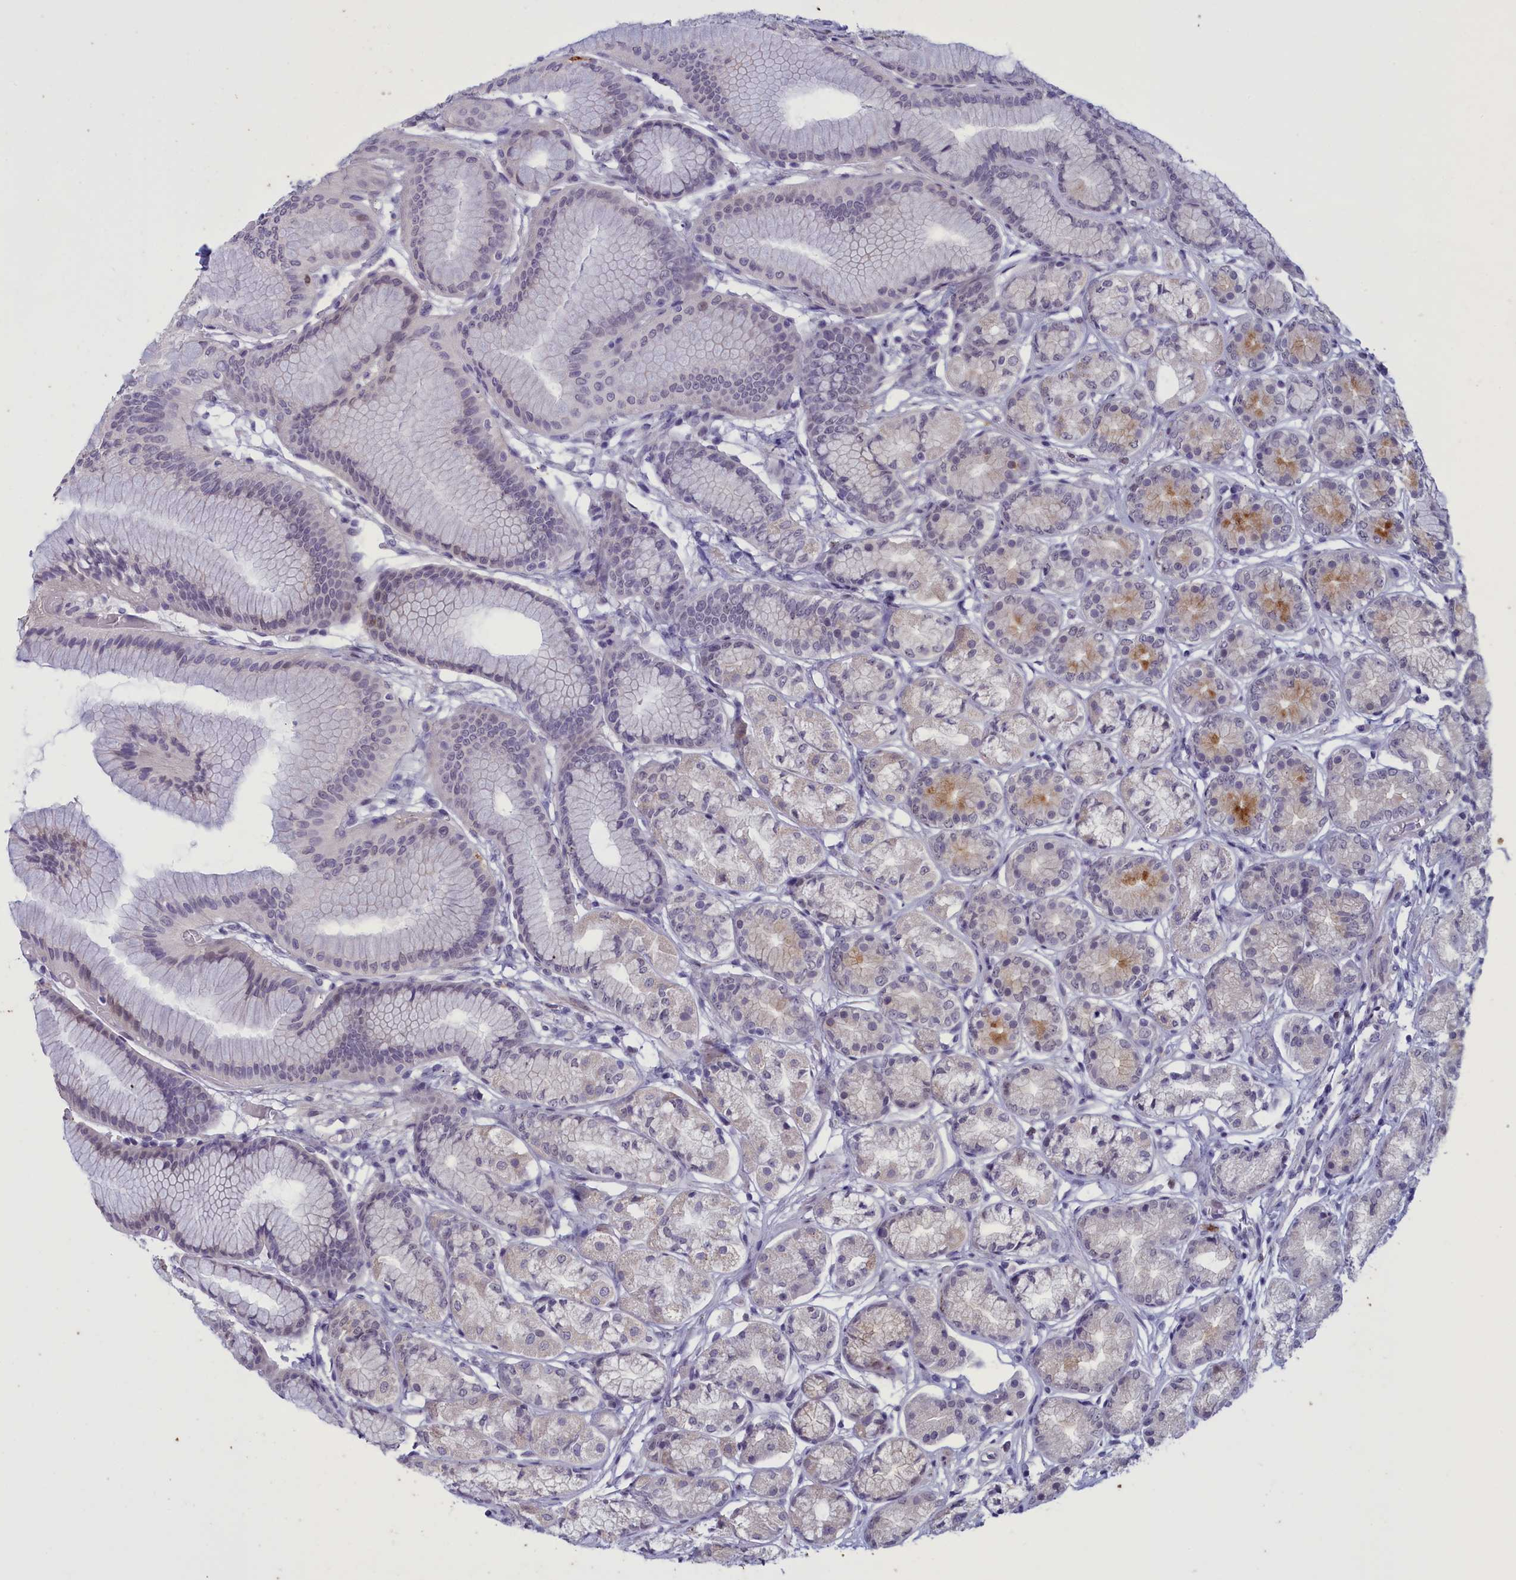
{"staining": {"intensity": "moderate", "quantity": "<25%", "location": "cytoplasmic/membranous,nuclear"}, "tissue": "stomach", "cell_type": "Glandular cells", "image_type": "normal", "snomed": [{"axis": "morphology", "description": "Normal tissue, NOS"}, {"axis": "morphology", "description": "Adenocarcinoma, NOS"}, {"axis": "morphology", "description": "Adenocarcinoma, High grade"}, {"axis": "topography", "description": "Stomach, upper"}, {"axis": "topography", "description": "Stomach"}], "caption": "Immunohistochemical staining of unremarkable stomach demonstrates <25% levels of moderate cytoplasmic/membranous,nuclear protein positivity in about <25% of glandular cells.", "gene": "ELOA2", "patient": {"sex": "female", "age": 65}}